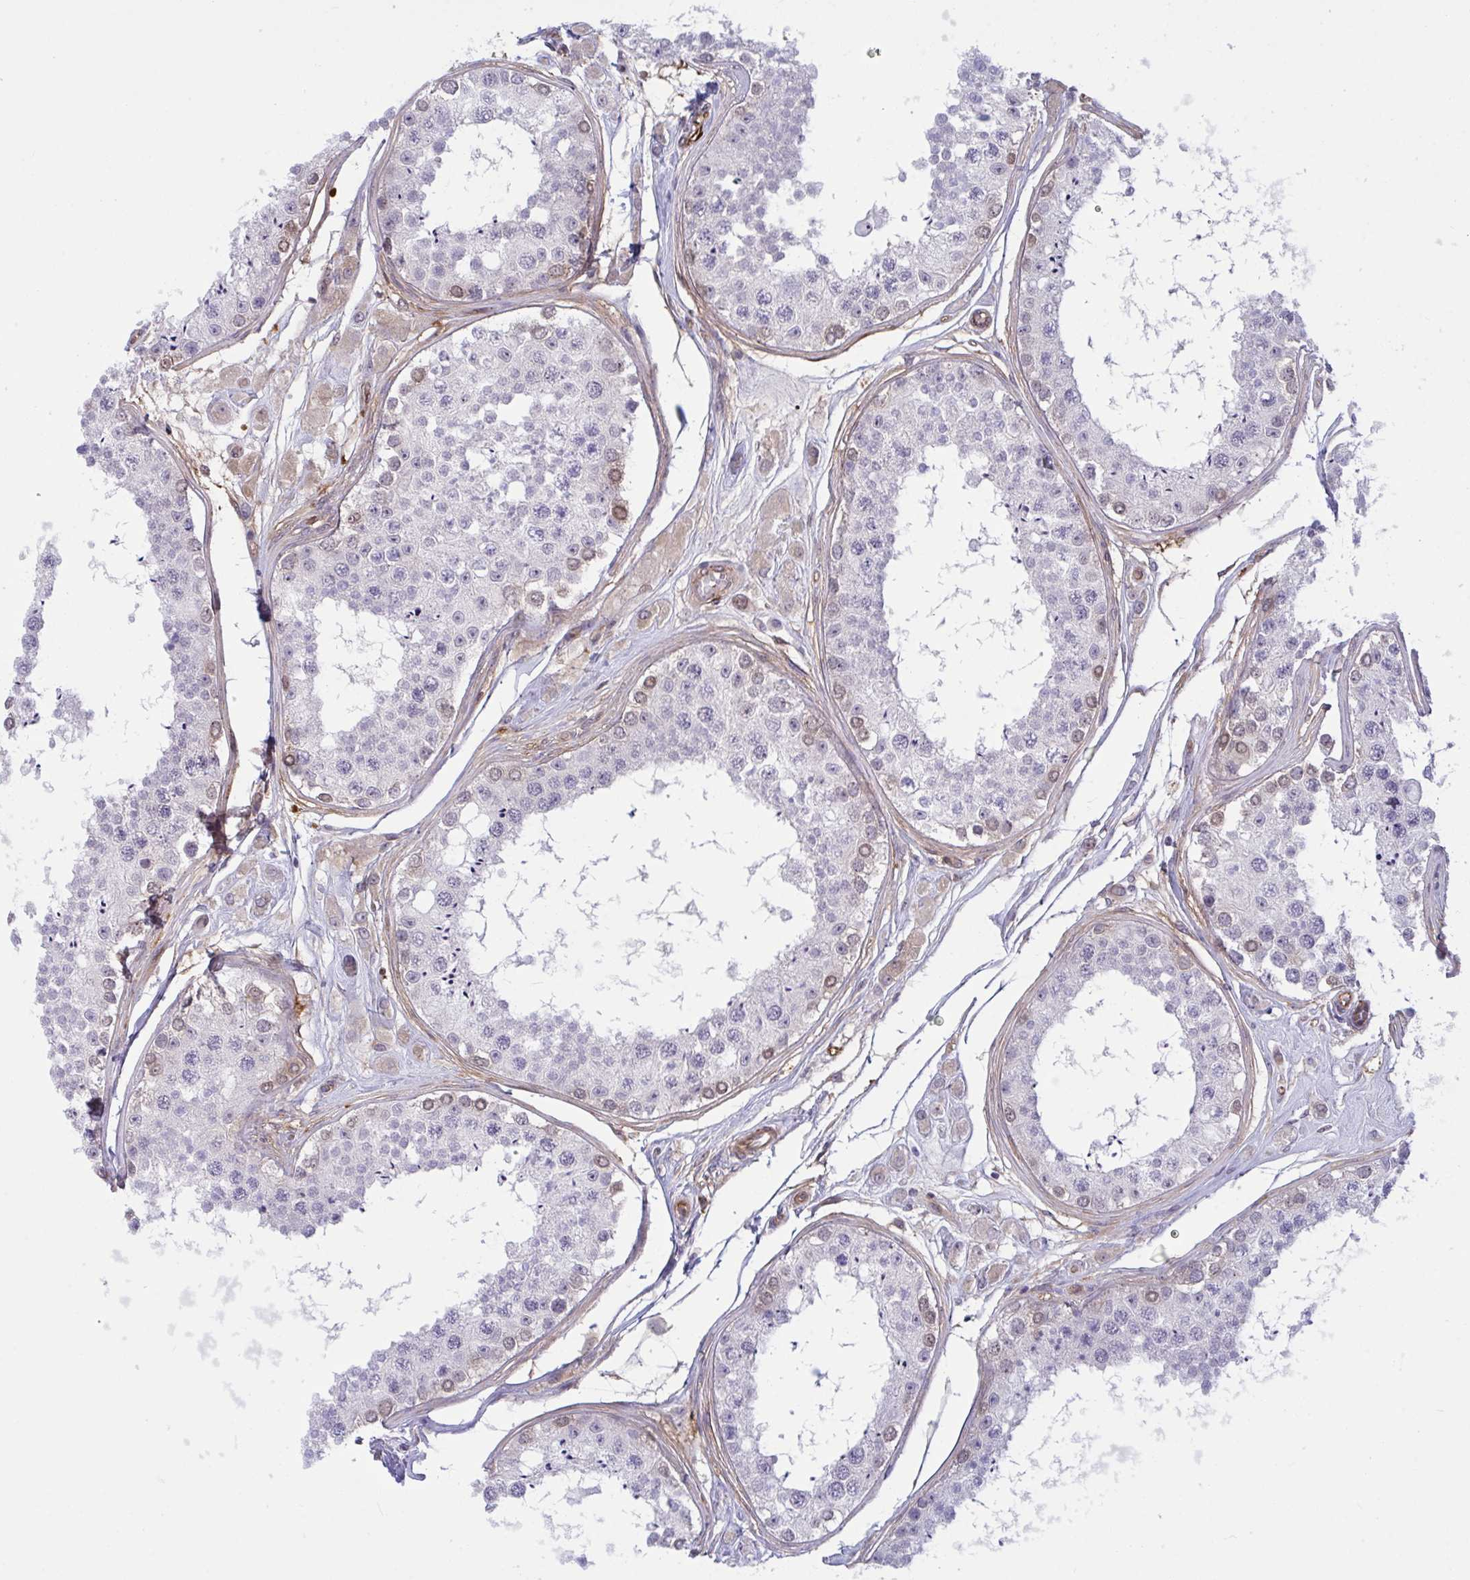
{"staining": {"intensity": "moderate", "quantity": "<25%", "location": "cytoplasmic/membranous,nuclear"}, "tissue": "testis", "cell_type": "Cells in seminiferous ducts", "image_type": "normal", "snomed": [{"axis": "morphology", "description": "Normal tissue, NOS"}, {"axis": "topography", "description": "Testis"}], "caption": "The histopathology image exhibits staining of unremarkable testis, revealing moderate cytoplasmic/membranous,nuclear protein positivity (brown color) within cells in seminiferous ducts. (Stains: DAB (3,3'-diaminobenzidine) in brown, nuclei in blue, Microscopy: brightfield microscopy at high magnification).", "gene": "PRRT4", "patient": {"sex": "male", "age": 25}}